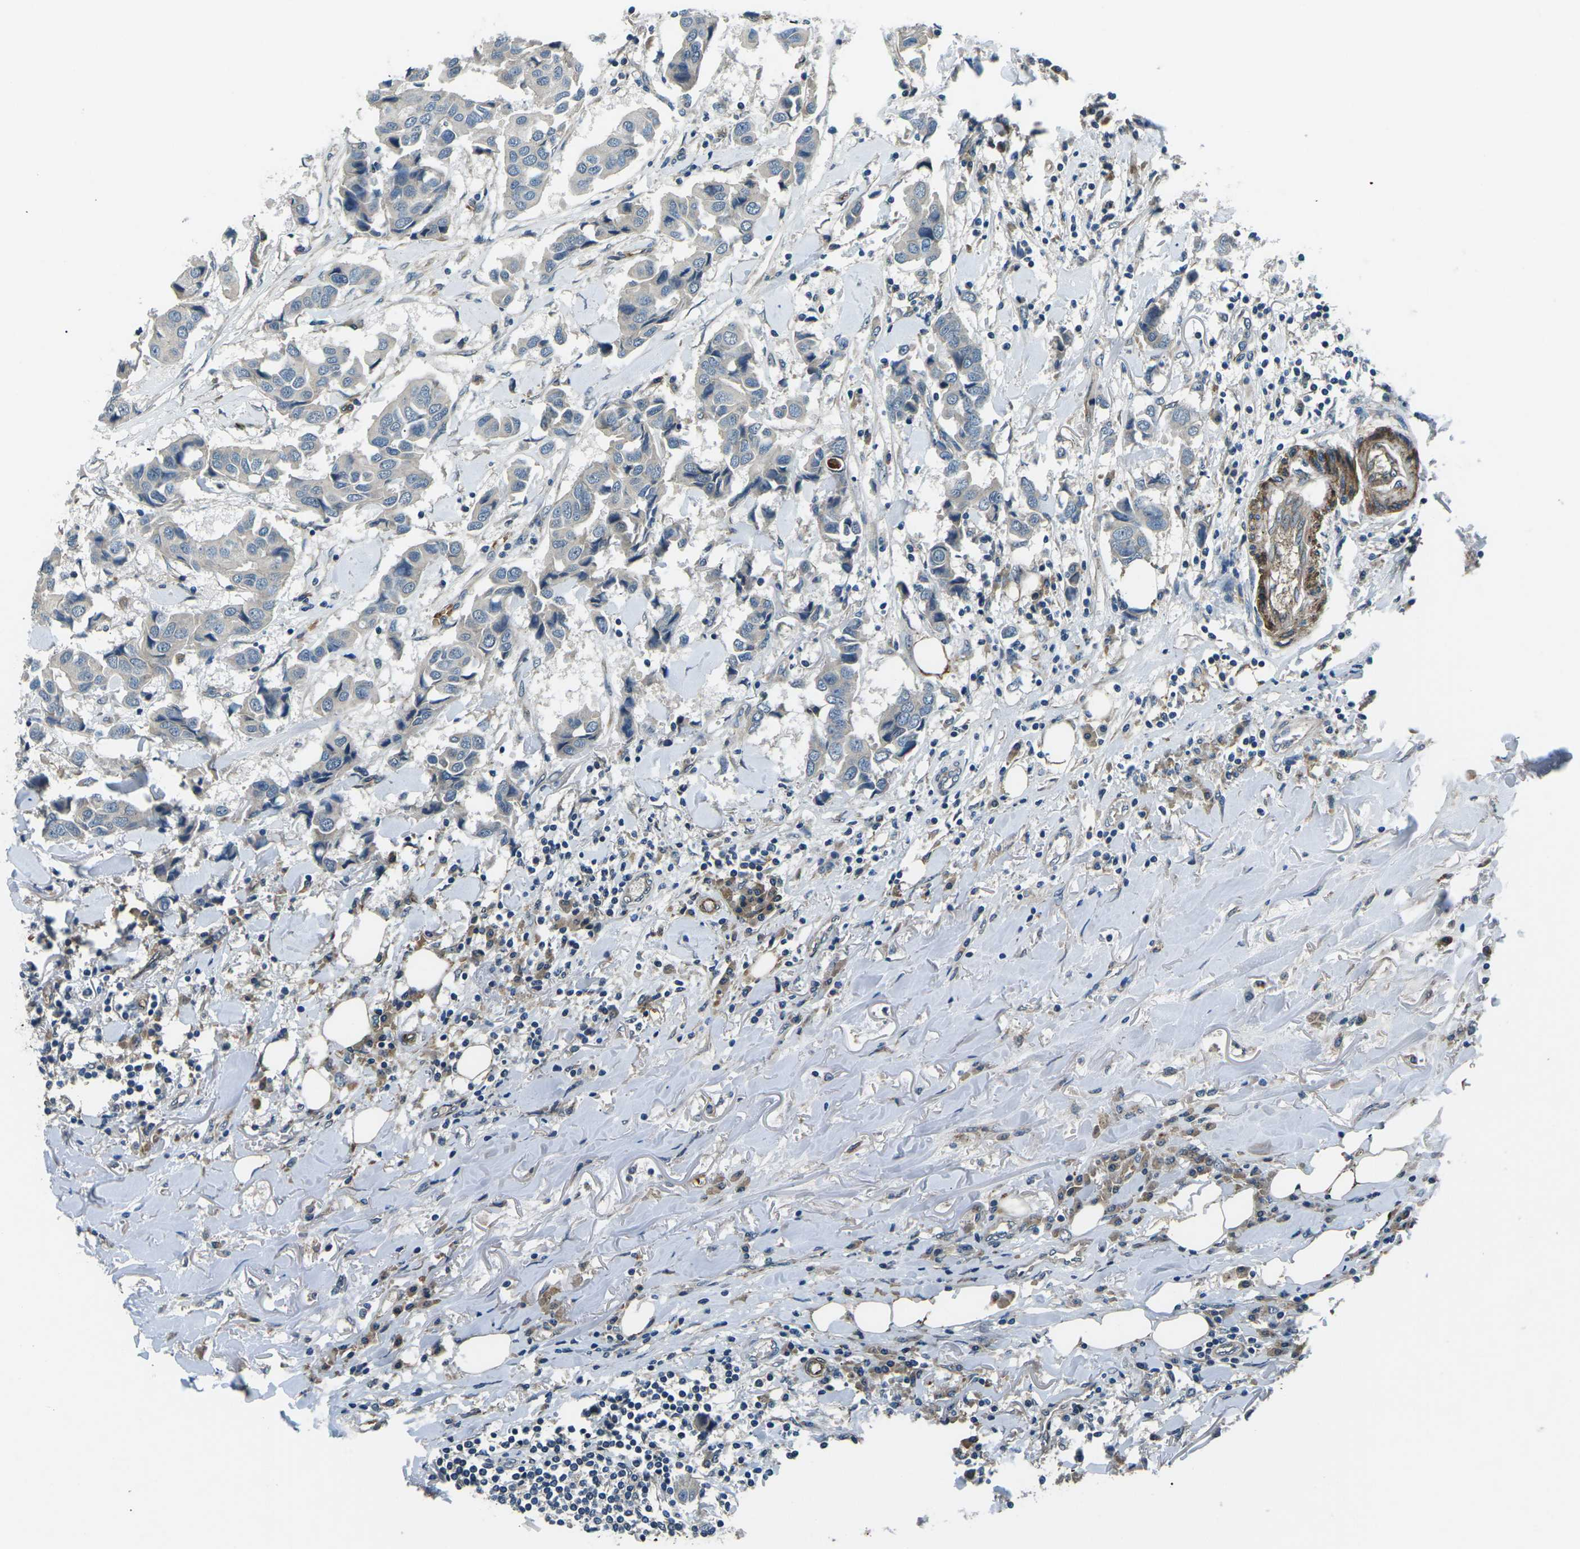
{"staining": {"intensity": "negative", "quantity": "none", "location": "none"}, "tissue": "breast cancer", "cell_type": "Tumor cells", "image_type": "cancer", "snomed": [{"axis": "morphology", "description": "Duct carcinoma"}, {"axis": "topography", "description": "Breast"}], "caption": "IHC photomicrograph of neoplastic tissue: invasive ductal carcinoma (breast) stained with DAB exhibits no significant protein expression in tumor cells.", "gene": "AFAP1", "patient": {"sex": "female", "age": 80}}